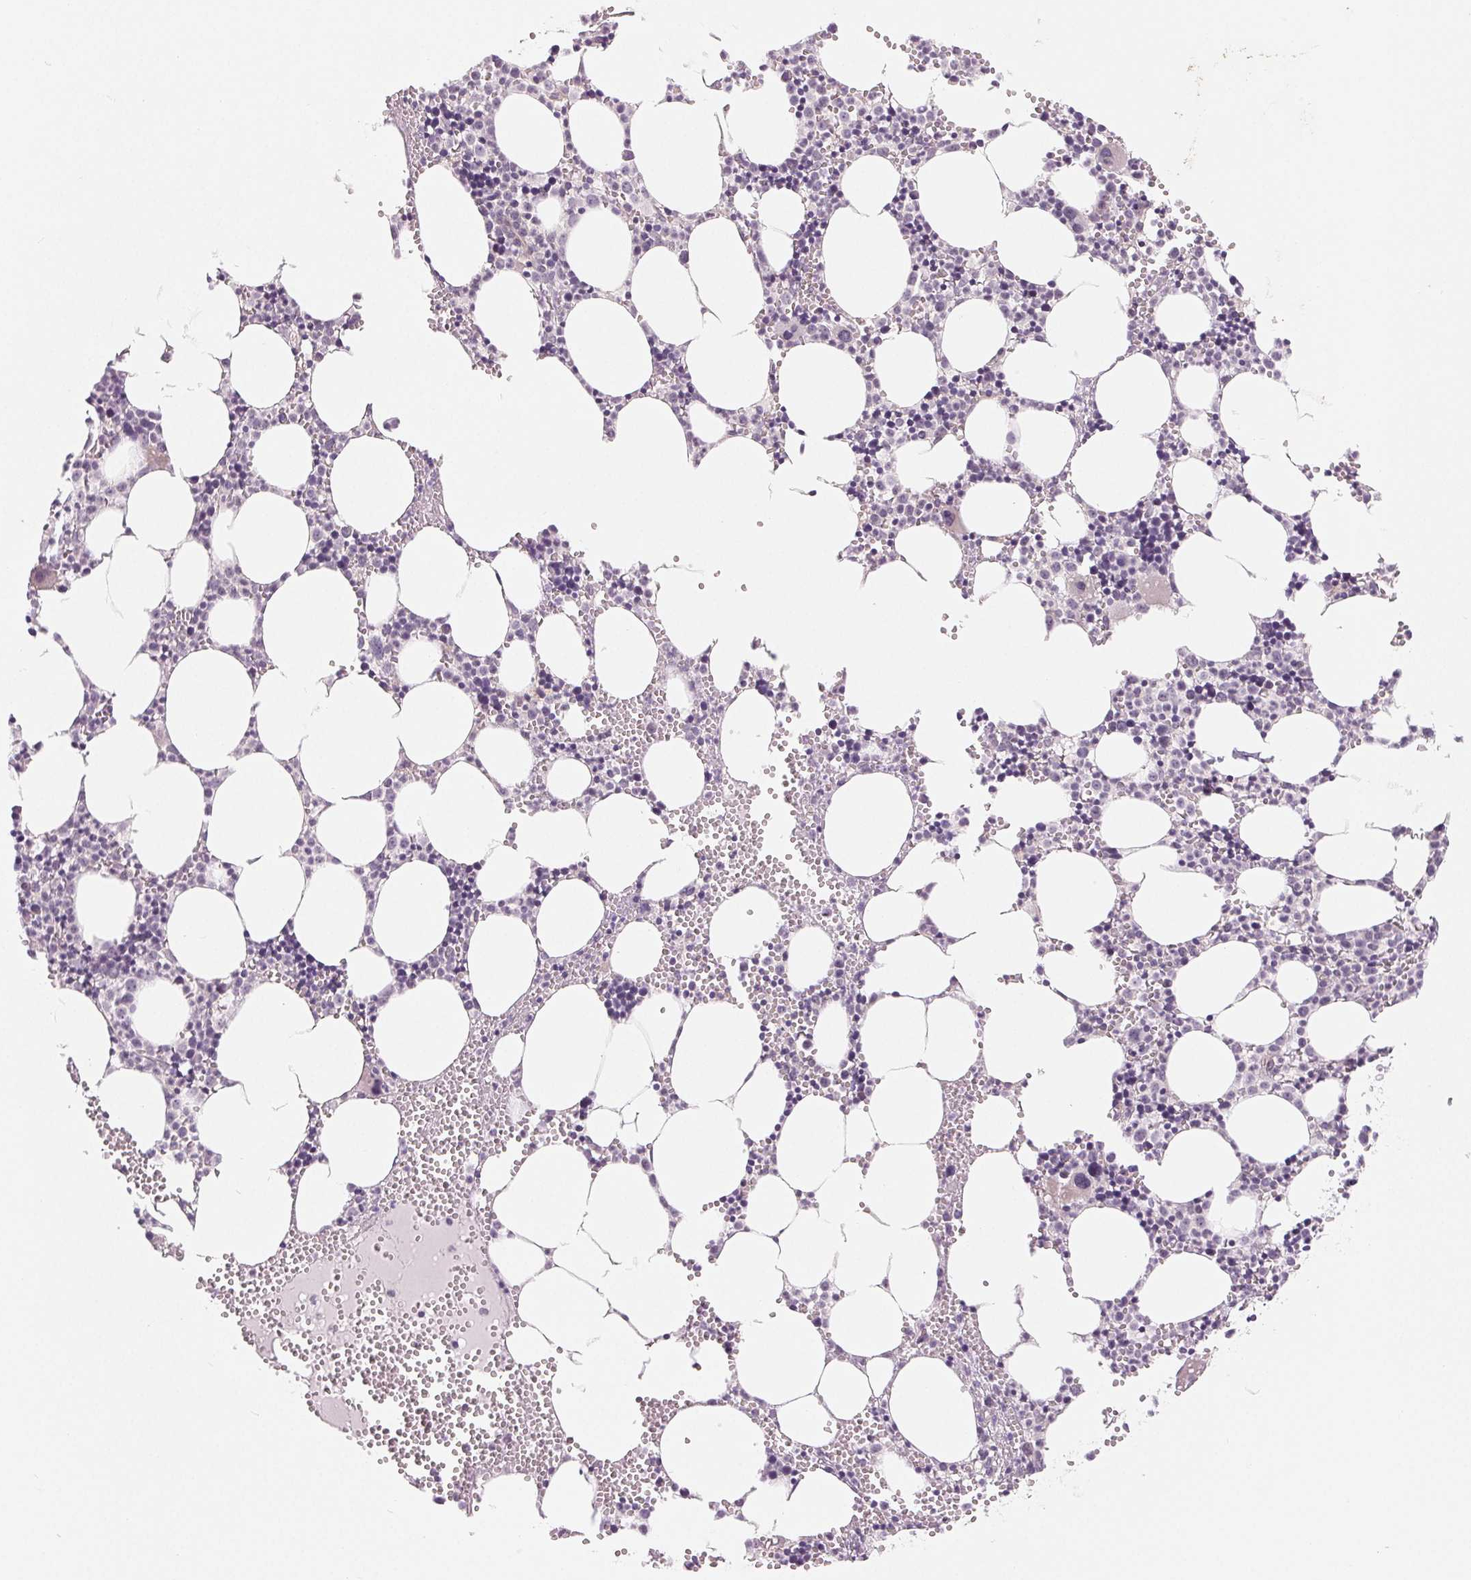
{"staining": {"intensity": "negative", "quantity": "none", "location": "none"}, "tissue": "bone marrow", "cell_type": "Hematopoietic cells", "image_type": "normal", "snomed": [{"axis": "morphology", "description": "Normal tissue, NOS"}, {"axis": "topography", "description": "Bone marrow"}], "caption": "Immunohistochemistry (IHC) of unremarkable bone marrow shows no positivity in hematopoietic cells.", "gene": "CFC1B", "patient": {"sex": "male", "age": 89}}